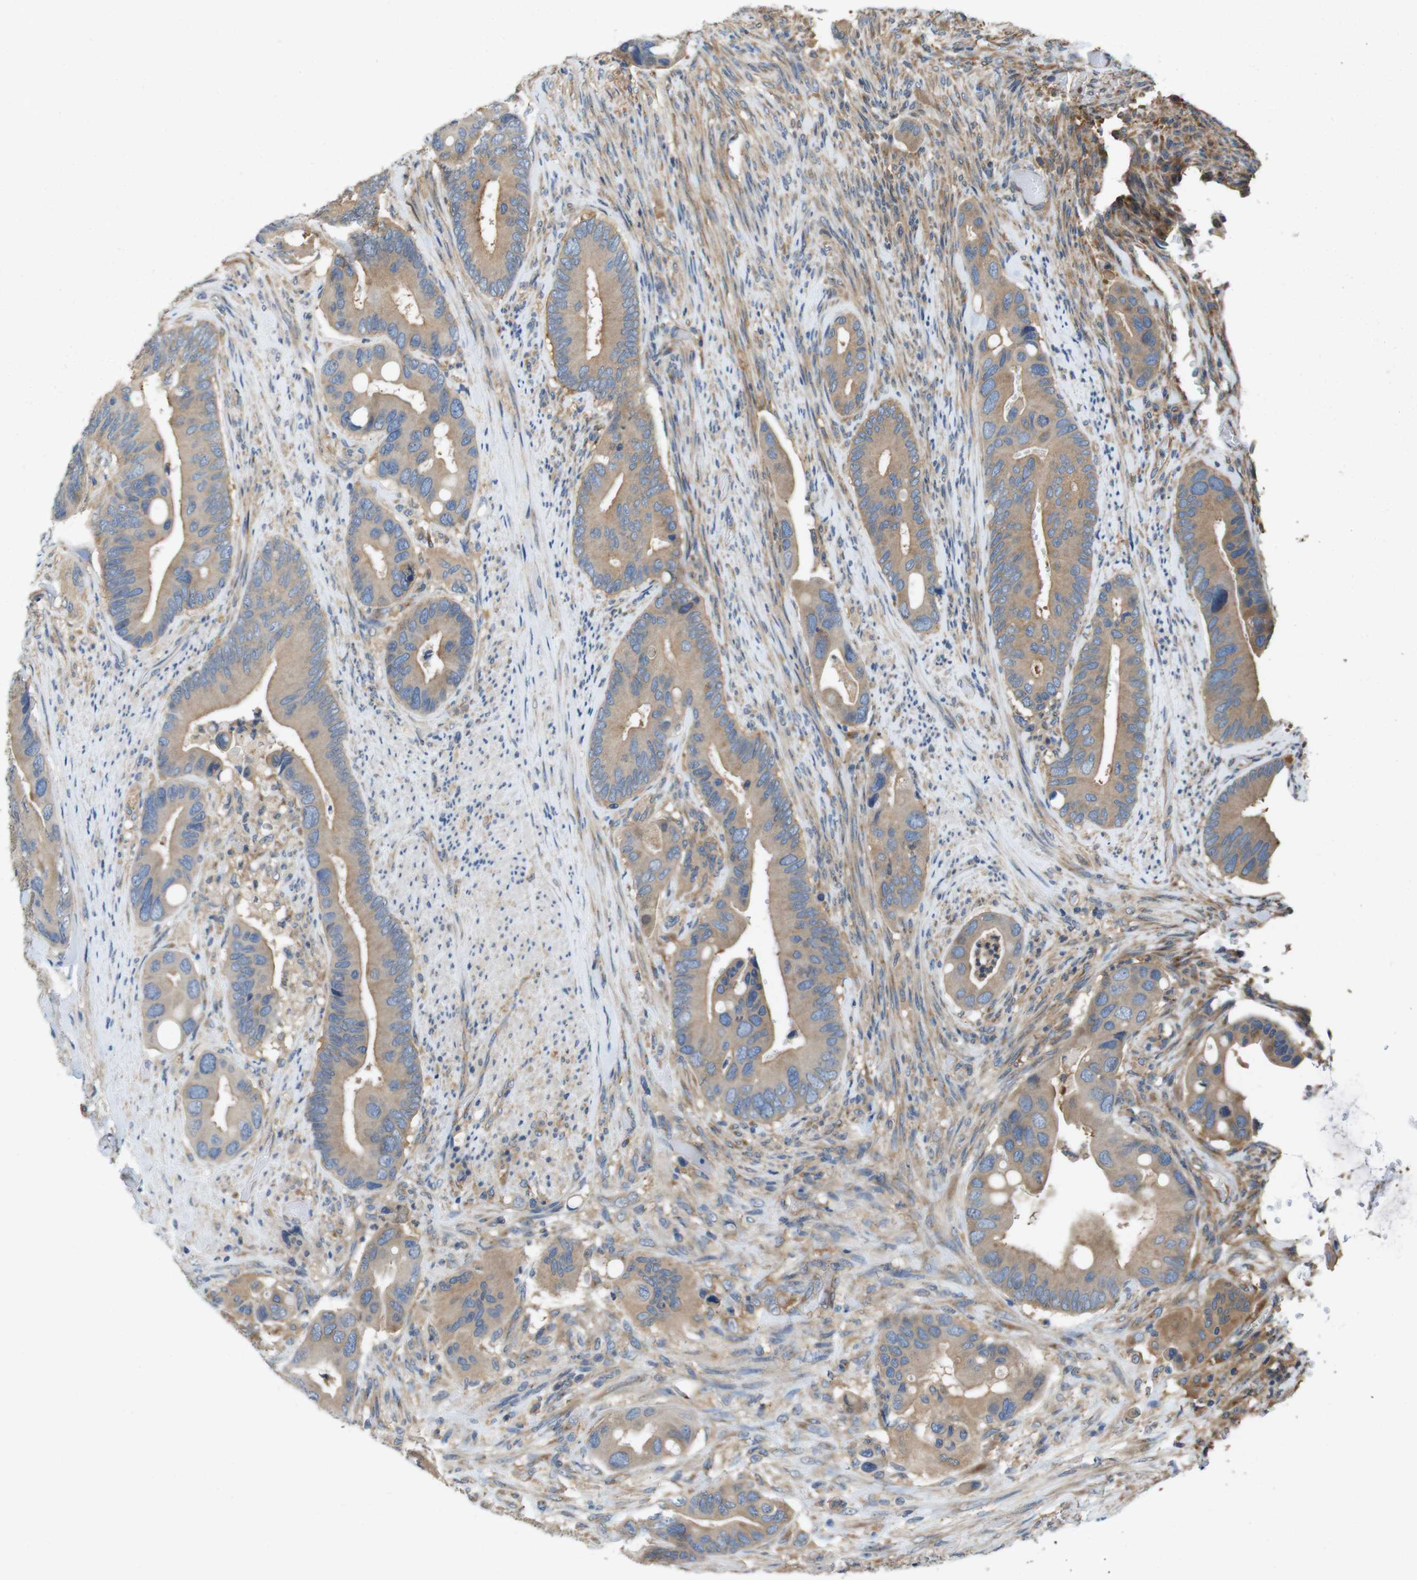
{"staining": {"intensity": "weak", "quantity": ">75%", "location": "cytoplasmic/membranous"}, "tissue": "colorectal cancer", "cell_type": "Tumor cells", "image_type": "cancer", "snomed": [{"axis": "morphology", "description": "Adenocarcinoma, NOS"}, {"axis": "topography", "description": "Rectum"}], "caption": "Human adenocarcinoma (colorectal) stained with a brown dye exhibits weak cytoplasmic/membranous positive staining in approximately >75% of tumor cells.", "gene": "DCTN1", "patient": {"sex": "female", "age": 57}}